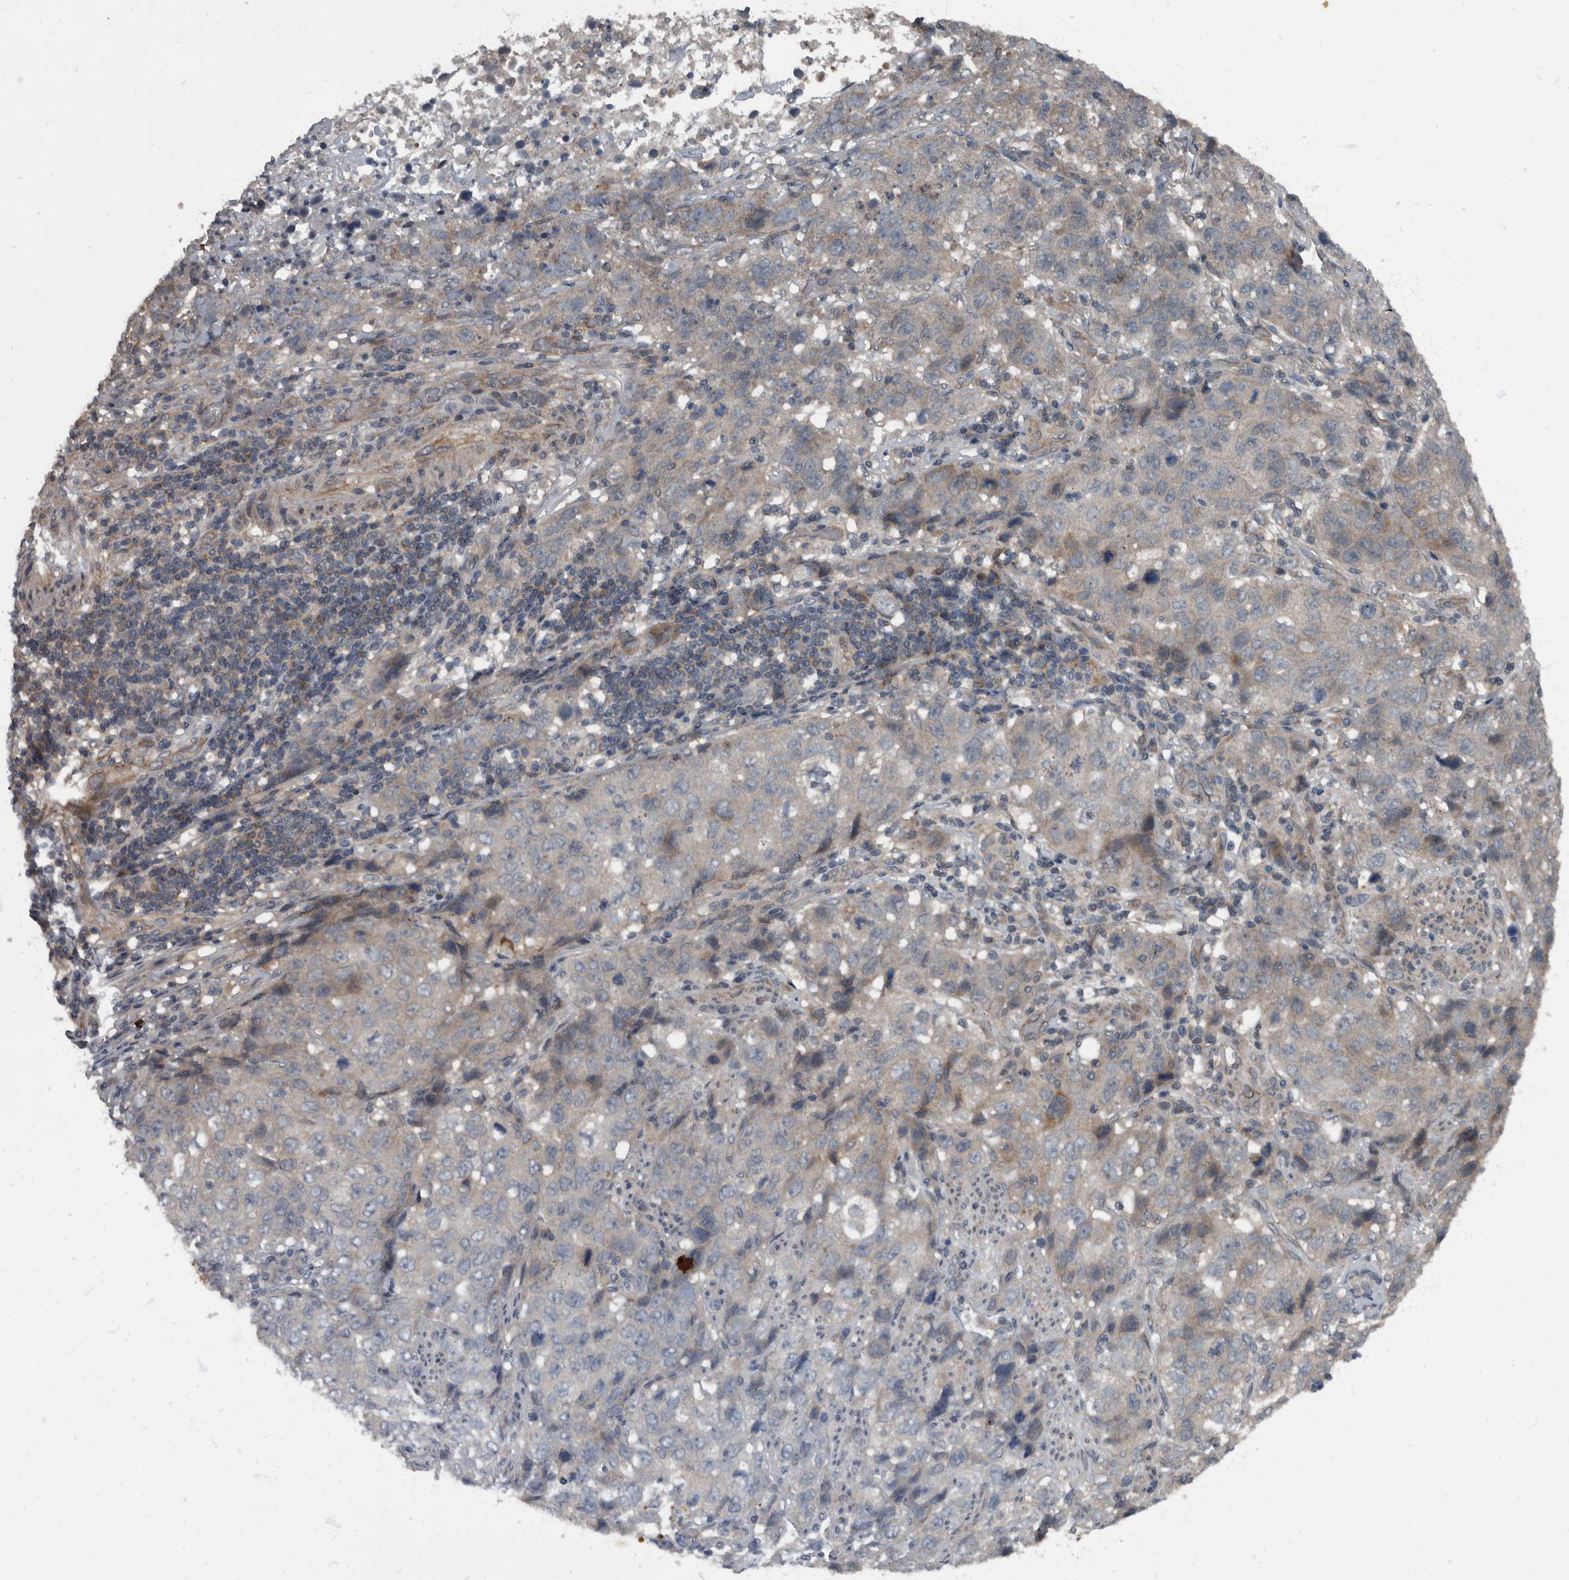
{"staining": {"intensity": "weak", "quantity": "<25%", "location": "cytoplasmic/membranous"}, "tissue": "stomach cancer", "cell_type": "Tumor cells", "image_type": "cancer", "snomed": [{"axis": "morphology", "description": "Adenocarcinoma, NOS"}, {"axis": "topography", "description": "Stomach"}], "caption": "This micrograph is of stomach adenocarcinoma stained with immunohistochemistry to label a protein in brown with the nuclei are counter-stained blue. There is no staining in tumor cells.", "gene": "RABGGTB", "patient": {"sex": "male", "age": 48}}